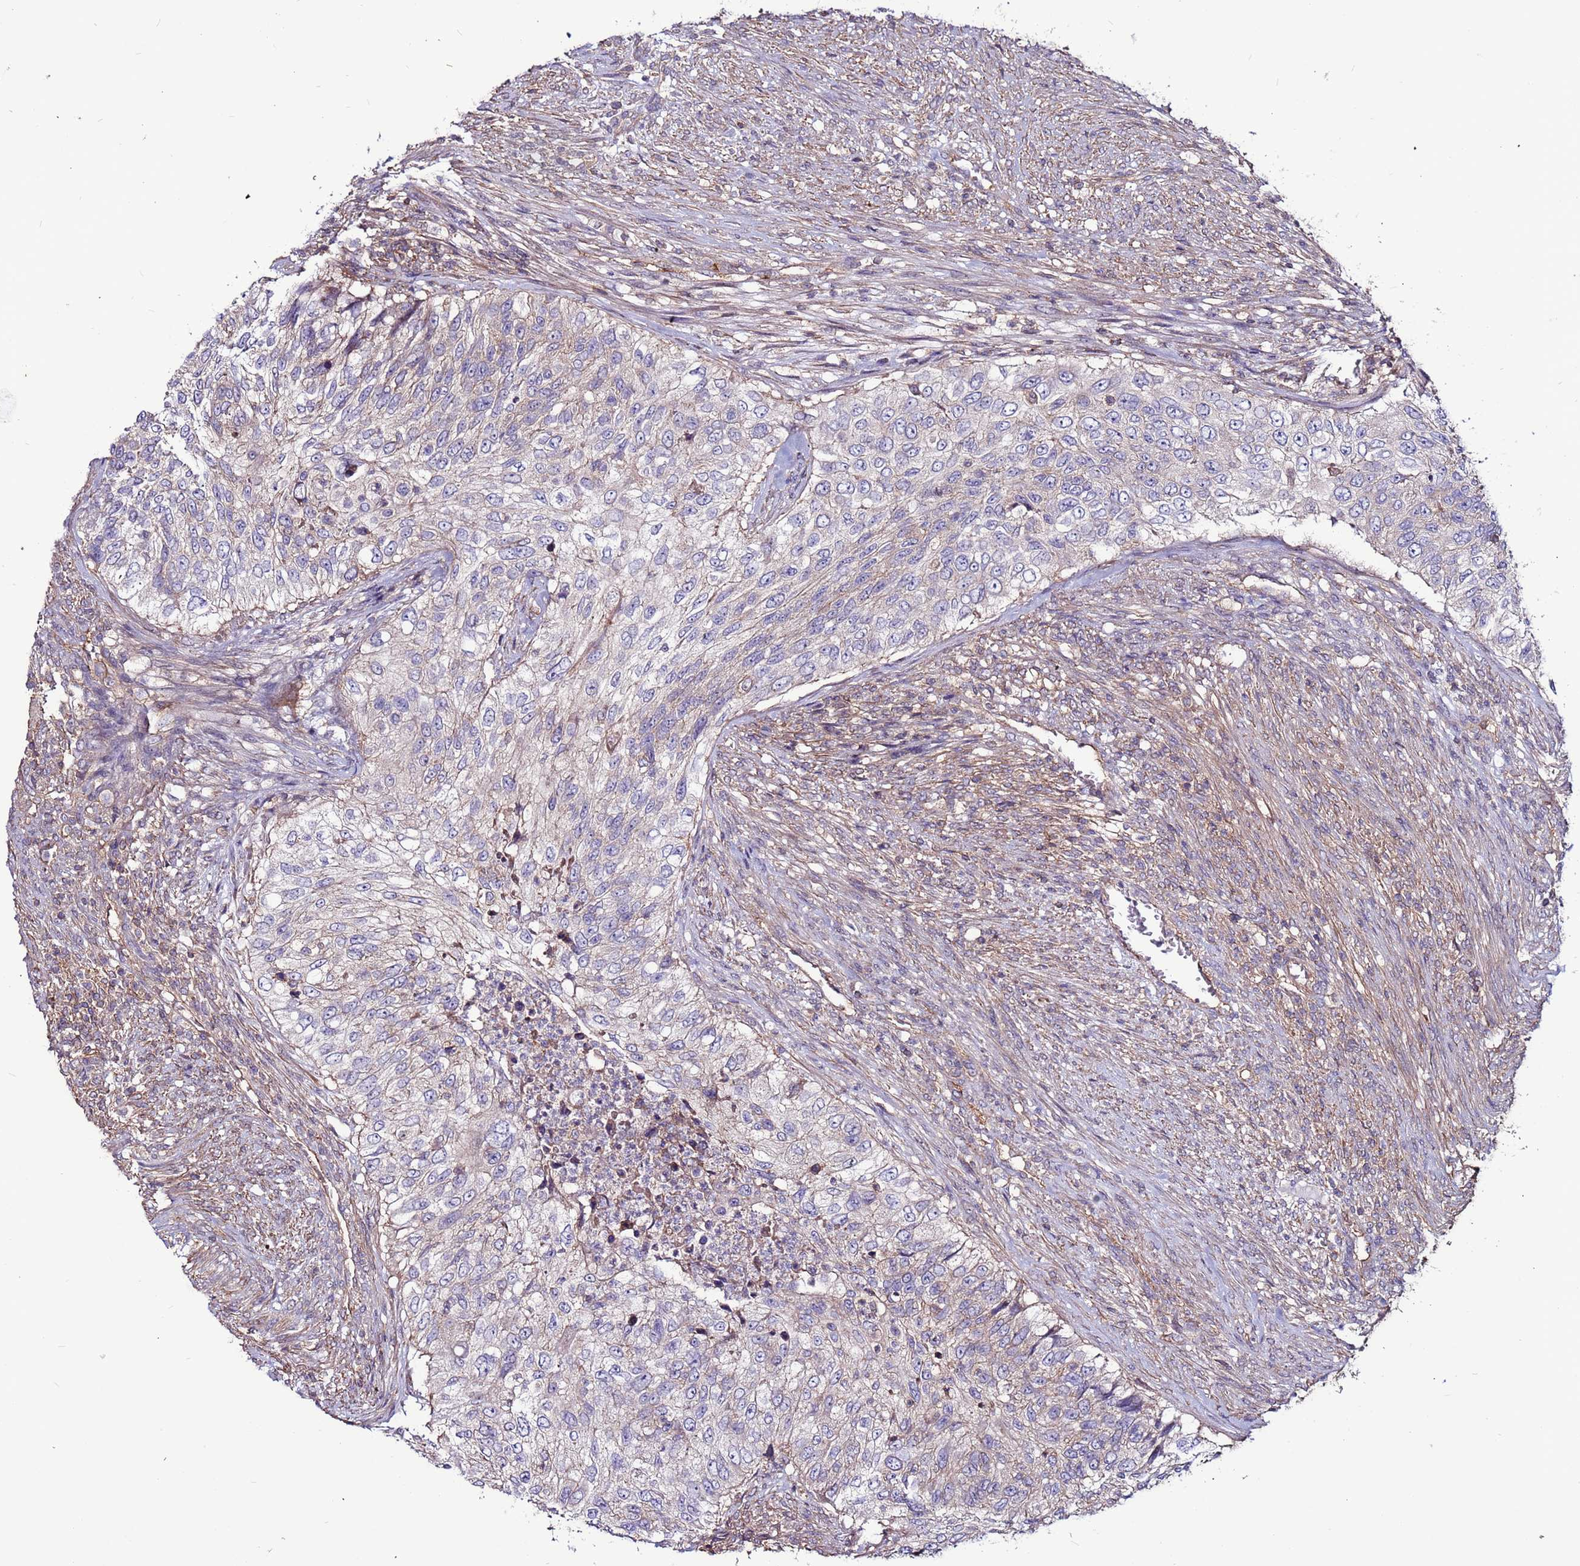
{"staining": {"intensity": "weak", "quantity": "<25%", "location": "cytoplasmic/membranous"}, "tissue": "urothelial cancer", "cell_type": "Tumor cells", "image_type": "cancer", "snomed": [{"axis": "morphology", "description": "Urothelial carcinoma, High grade"}, {"axis": "topography", "description": "Urinary bladder"}], "caption": "Tumor cells show no significant staining in urothelial cancer. The staining is performed using DAB (3,3'-diaminobenzidine) brown chromogen with nuclei counter-stained in using hematoxylin.", "gene": "NRN1L", "patient": {"sex": "female", "age": 60}}